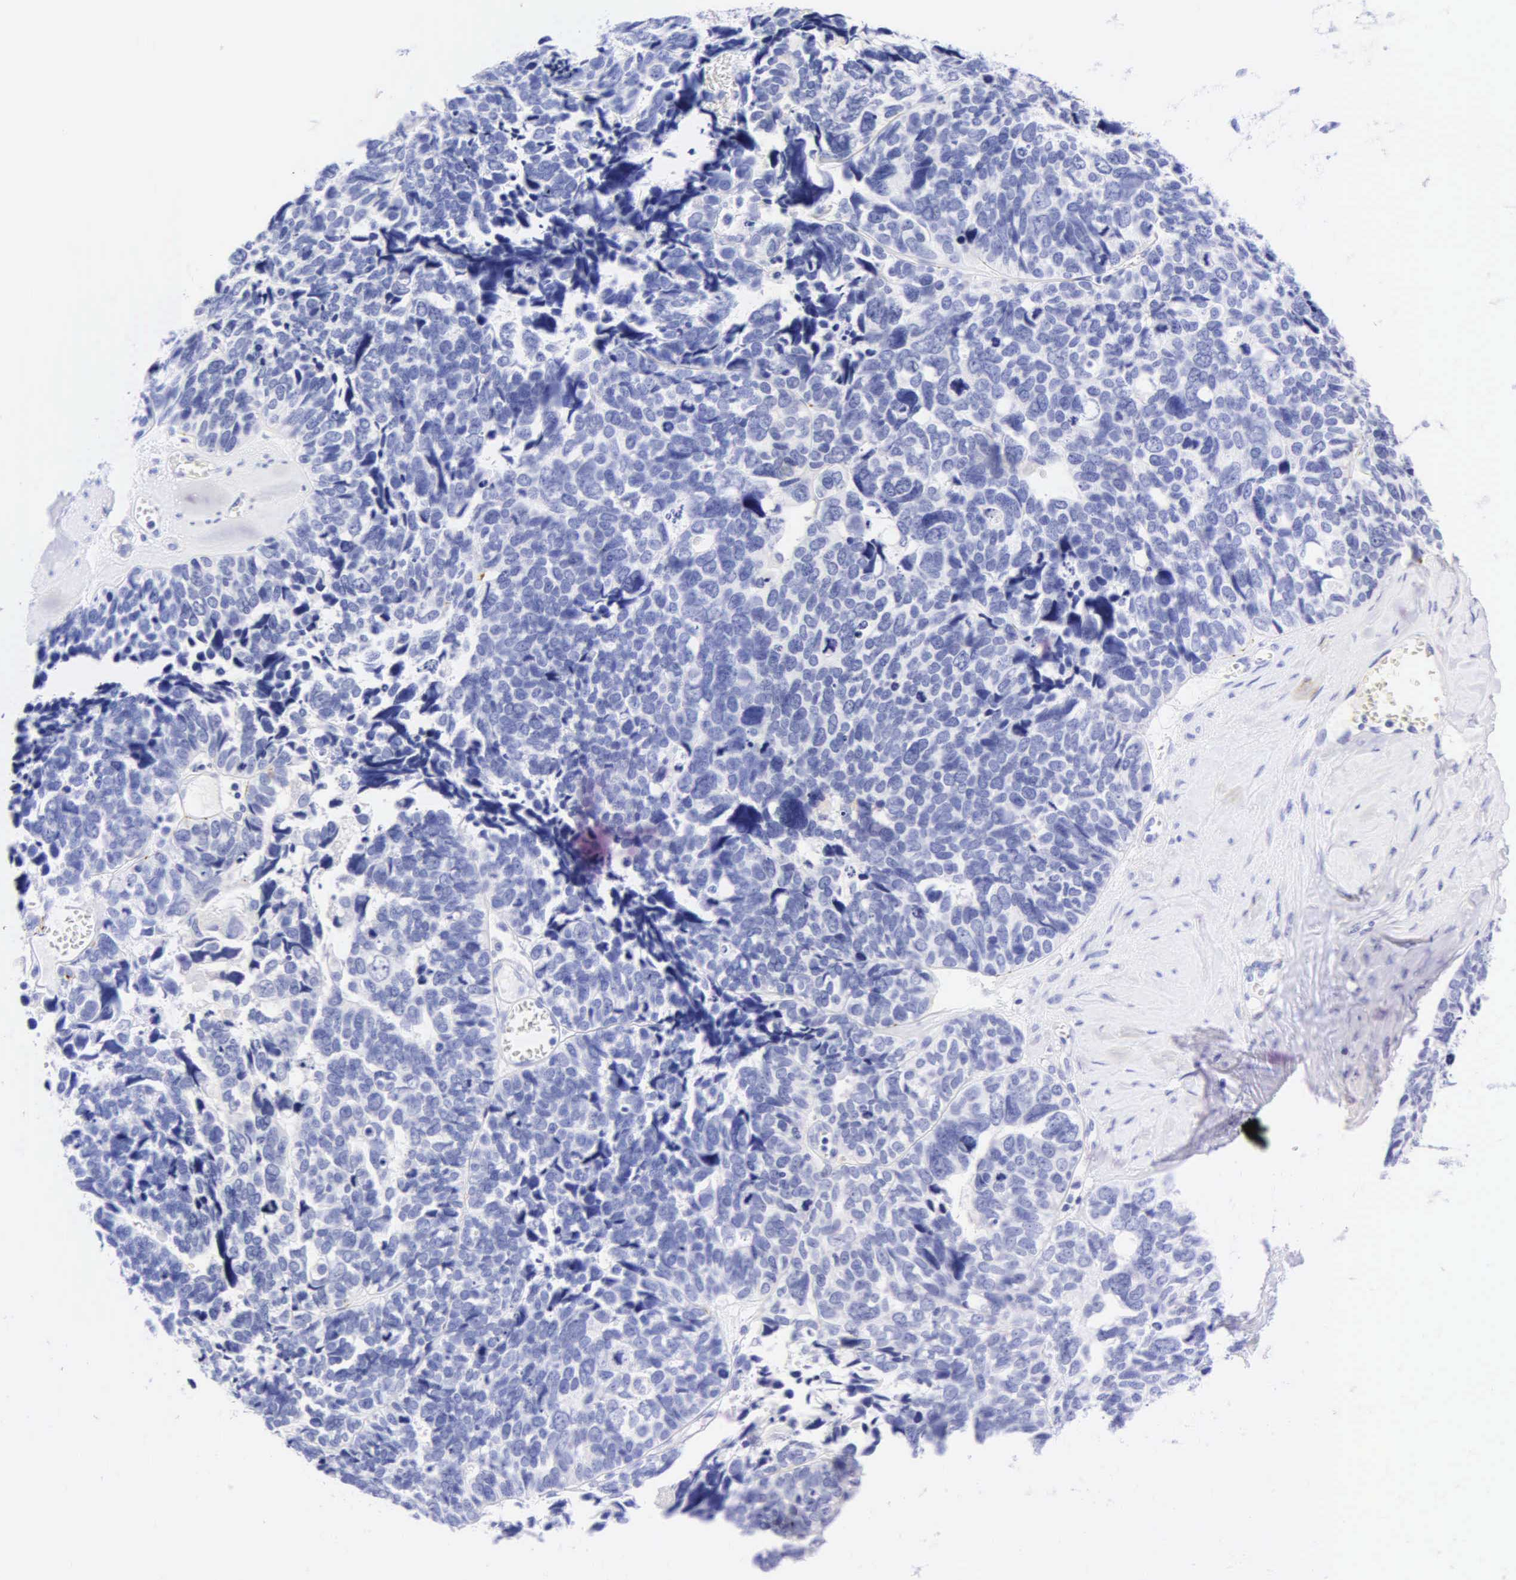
{"staining": {"intensity": "negative", "quantity": "none", "location": "none"}, "tissue": "ovarian cancer", "cell_type": "Tumor cells", "image_type": "cancer", "snomed": [{"axis": "morphology", "description": "Cystadenocarcinoma, serous, NOS"}, {"axis": "topography", "description": "Ovary"}], "caption": "DAB (3,3'-diaminobenzidine) immunohistochemical staining of human ovarian cancer (serous cystadenocarcinoma) demonstrates no significant expression in tumor cells.", "gene": "DES", "patient": {"sex": "female", "age": 77}}